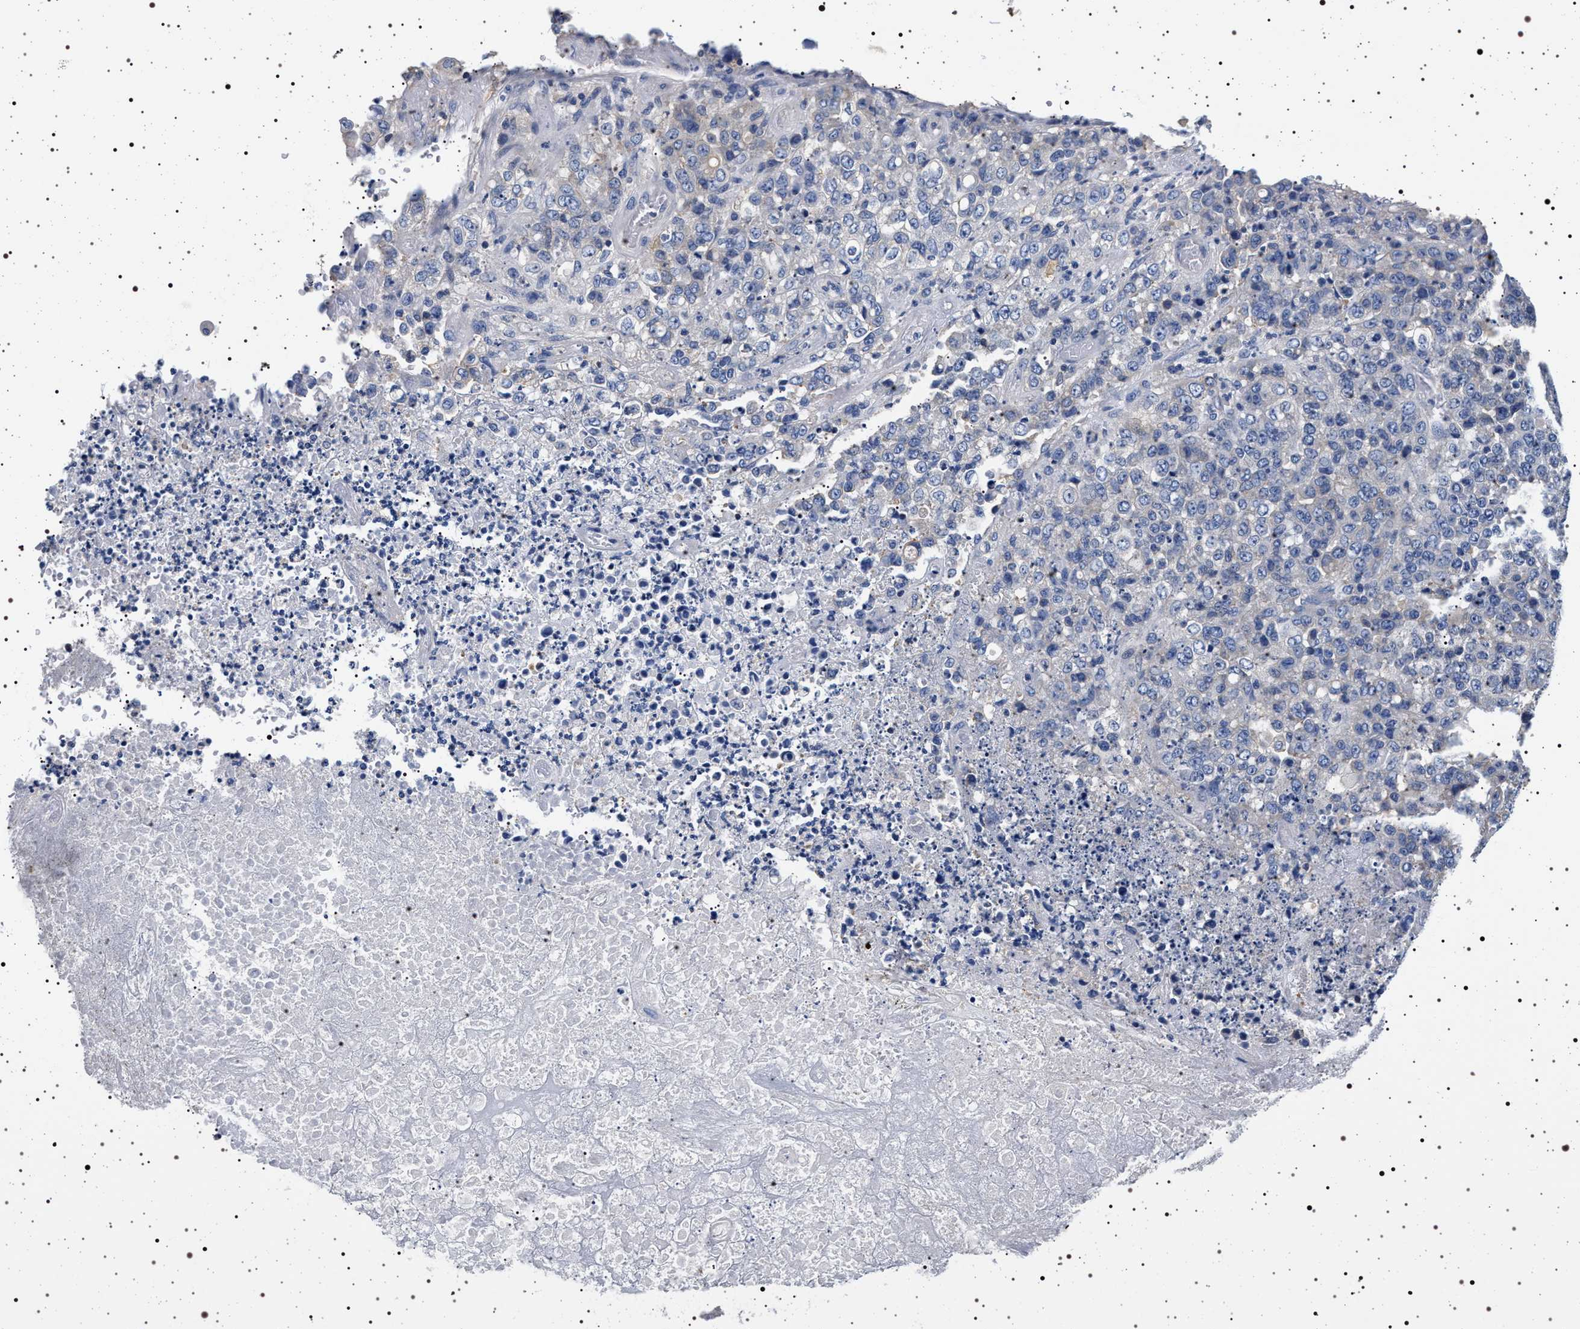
{"staining": {"intensity": "negative", "quantity": "none", "location": "none"}, "tissue": "stomach cancer", "cell_type": "Tumor cells", "image_type": "cancer", "snomed": [{"axis": "morphology", "description": "Adenocarcinoma, NOS"}, {"axis": "topography", "description": "Stomach"}], "caption": "This is an immunohistochemistry micrograph of stomach cancer. There is no staining in tumor cells.", "gene": "HSD17B1", "patient": {"sex": "female", "age": 73}}